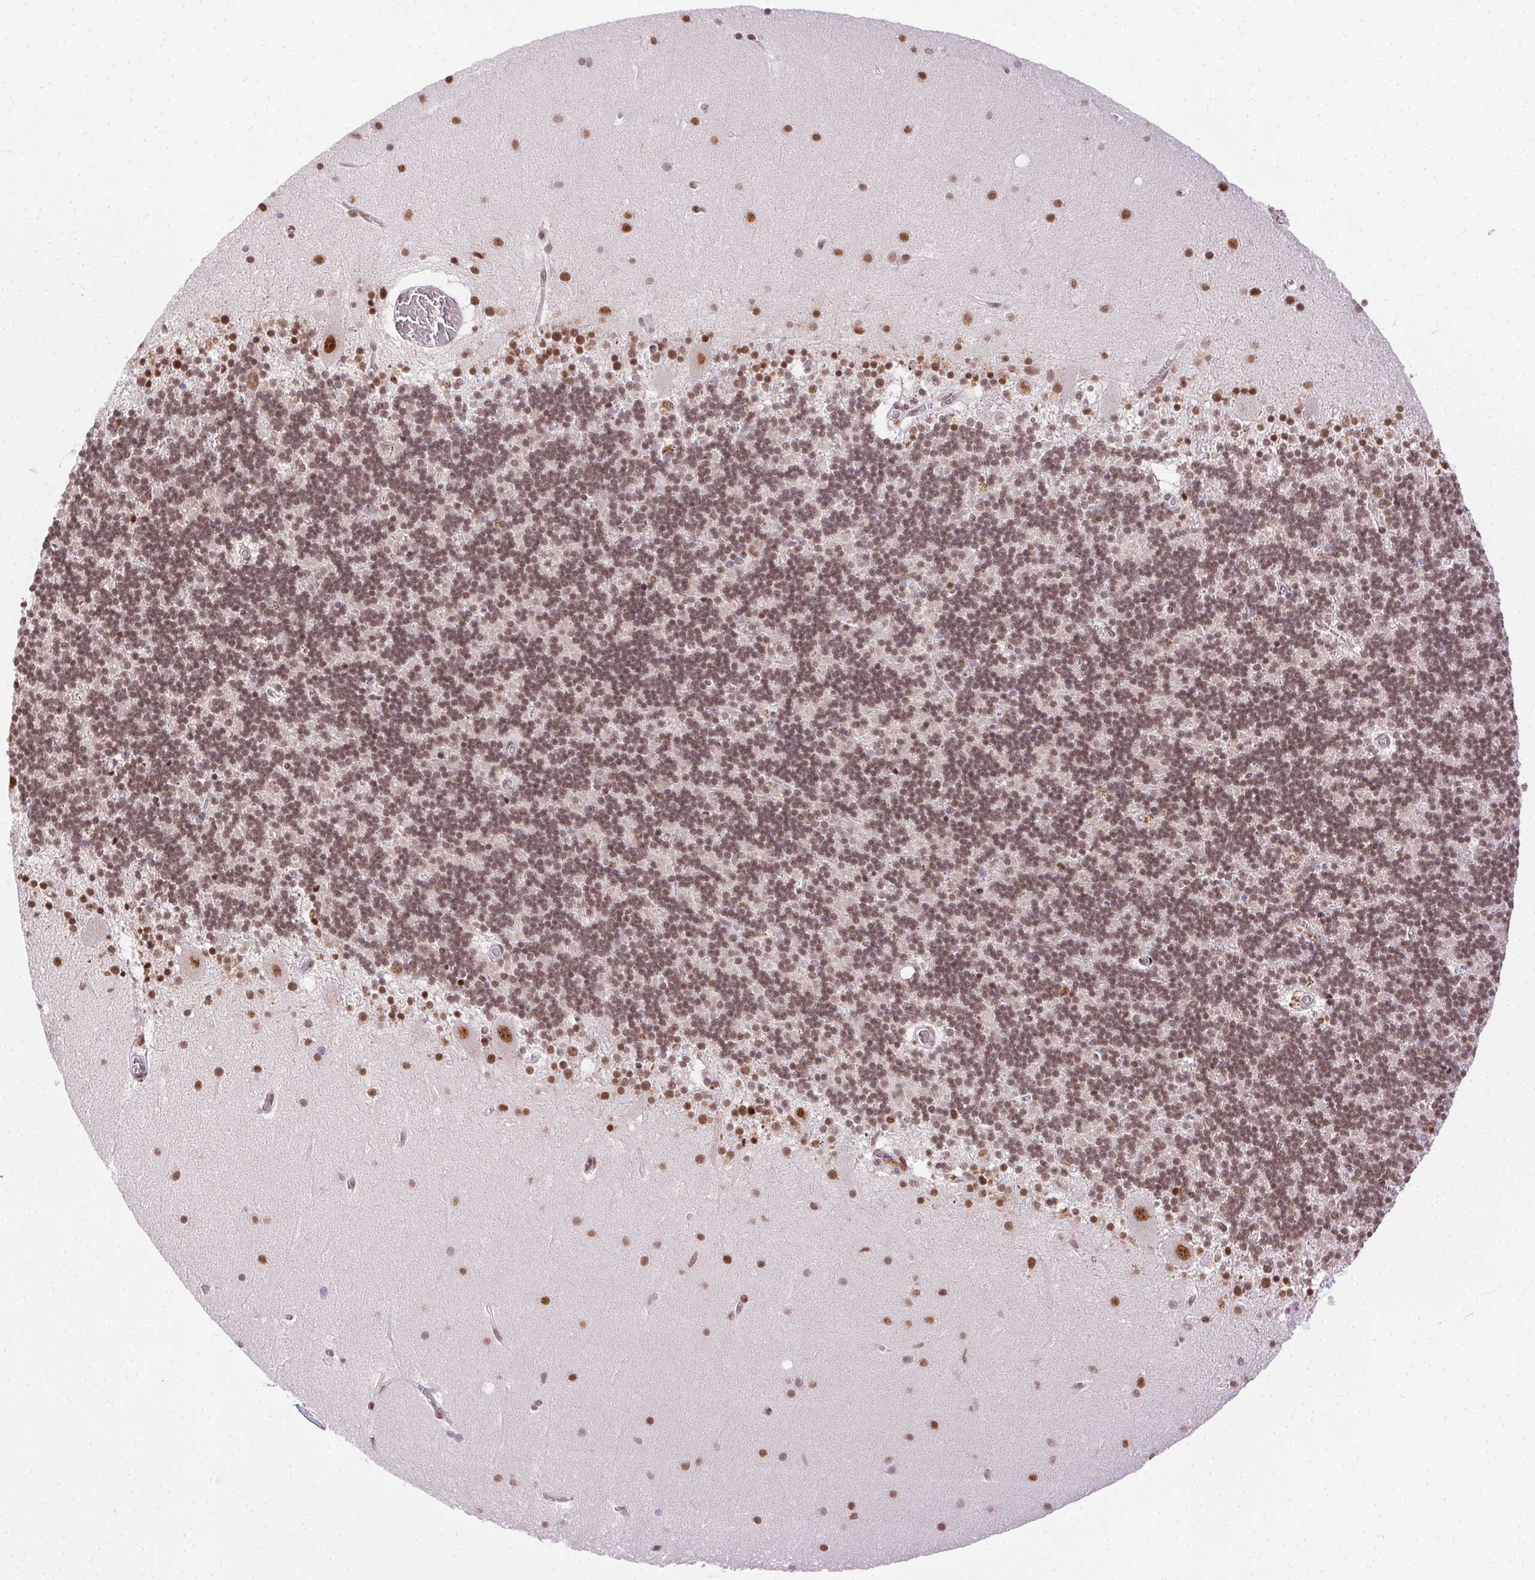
{"staining": {"intensity": "moderate", "quantity": ">75%", "location": "nuclear"}, "tissue": "cerebellum", "cell_type": "Cells in granular layer", "image_type": "normal", "snomed": [{"axis": "morphology", "description": "Normal tissue, NOS"}, {"axis": "topography", "description": "Cerebellum"}], "caption": "A photomicrograph showing moderate nuclear staining in approximately >75% of cells in granular layer in unremarkable cerebellum, as visualized by brown immunohistochemical staining.", "gene": "TRA2B", "patient": {"sex": "male", "age": 70}}